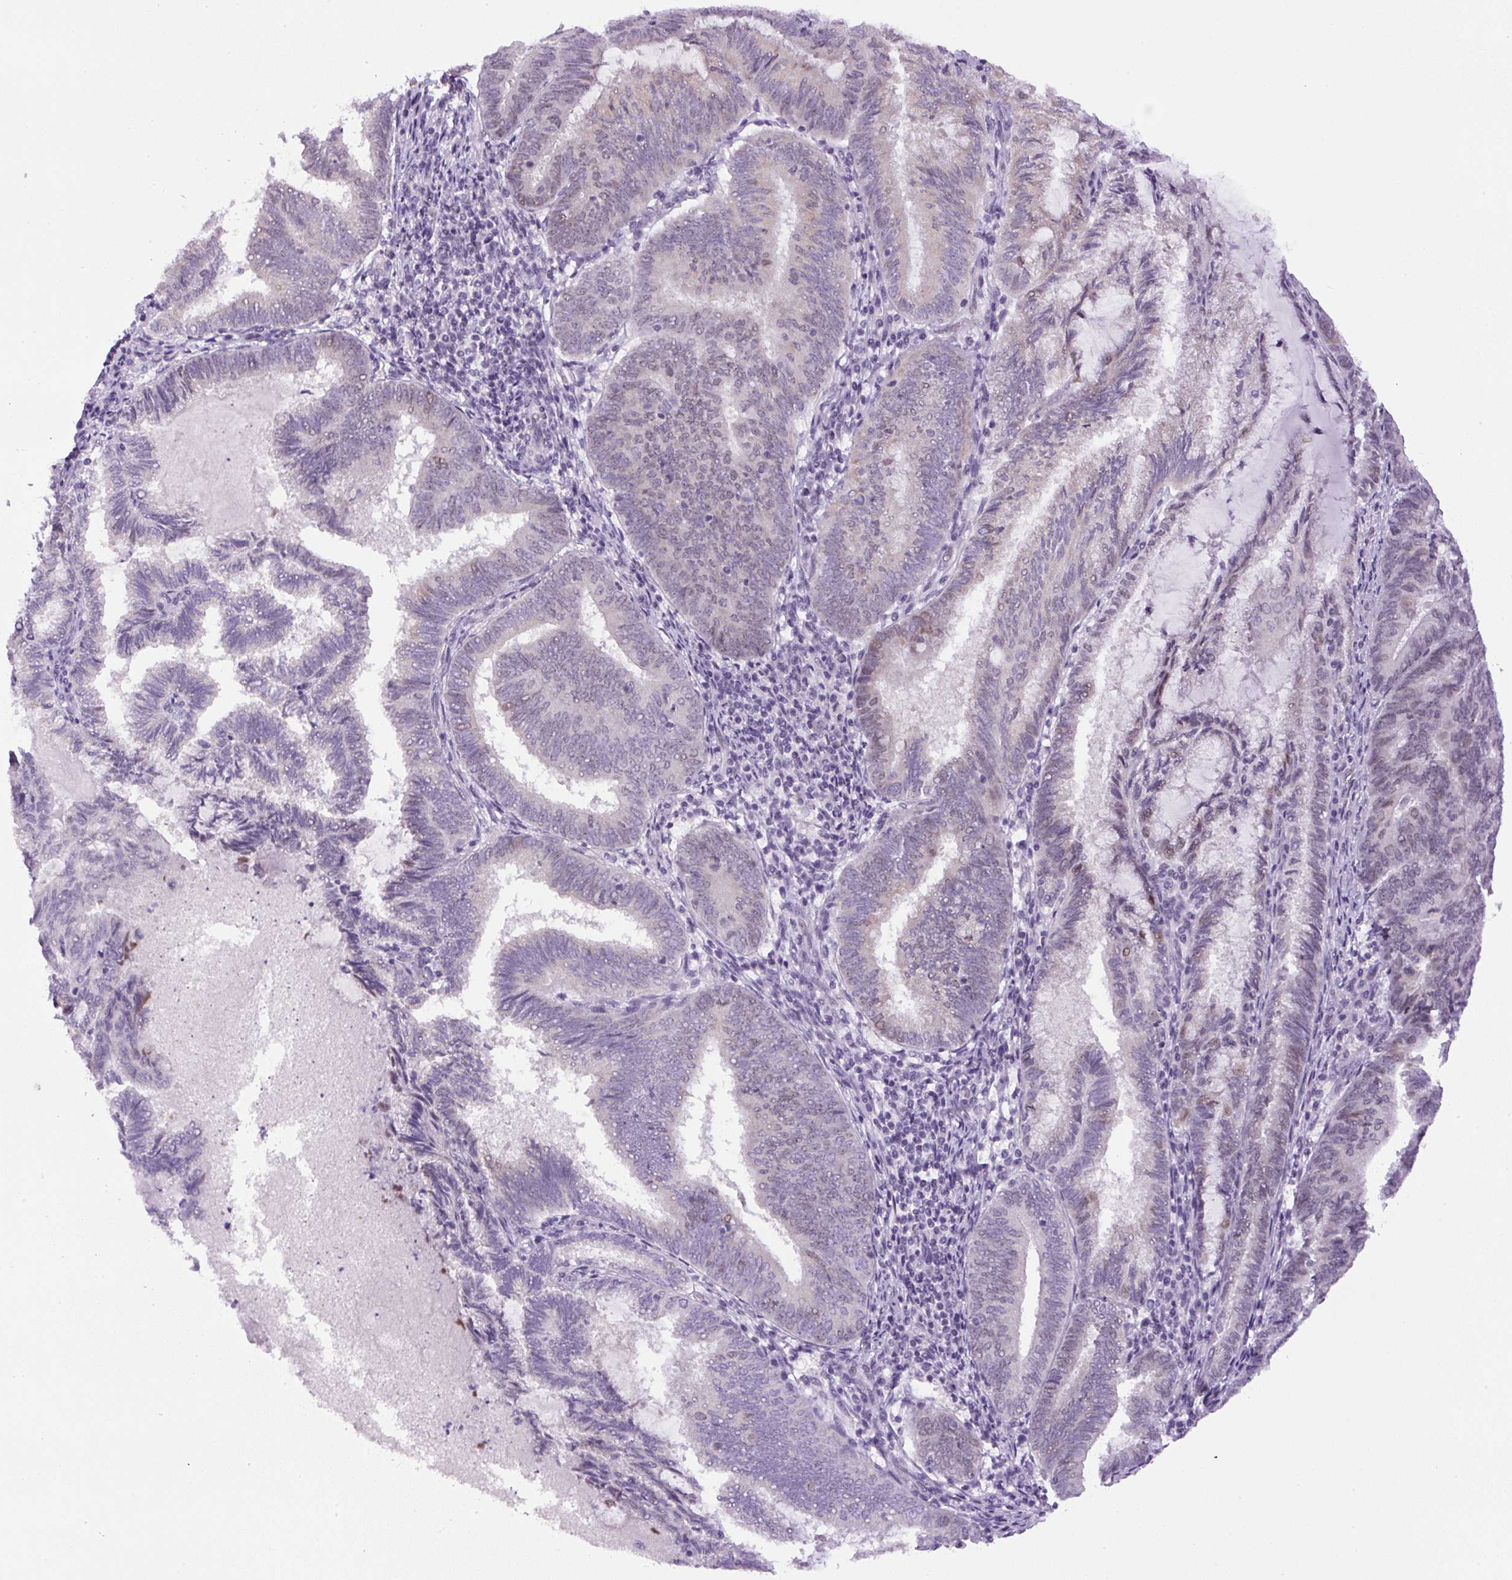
{"staining": {"intensity": "negative", "quantity": "none", "location": "none"}, "tissue": "endometrial cancer", "cell_type": "Tumor cells", "image_type": "cancer", "snomed": [{"axis": "morphology", "description": "Adenocarcinoma, NOS"}, {"axis": "topography", "description": "Endometrium"}], "caption": "IHC histopathology image of endometrial cancer stained for a protein (brown), which shows no expression in tumor cells.", "gene": "RHBDD2", "patient": {"sex": "female", "age": 80}}